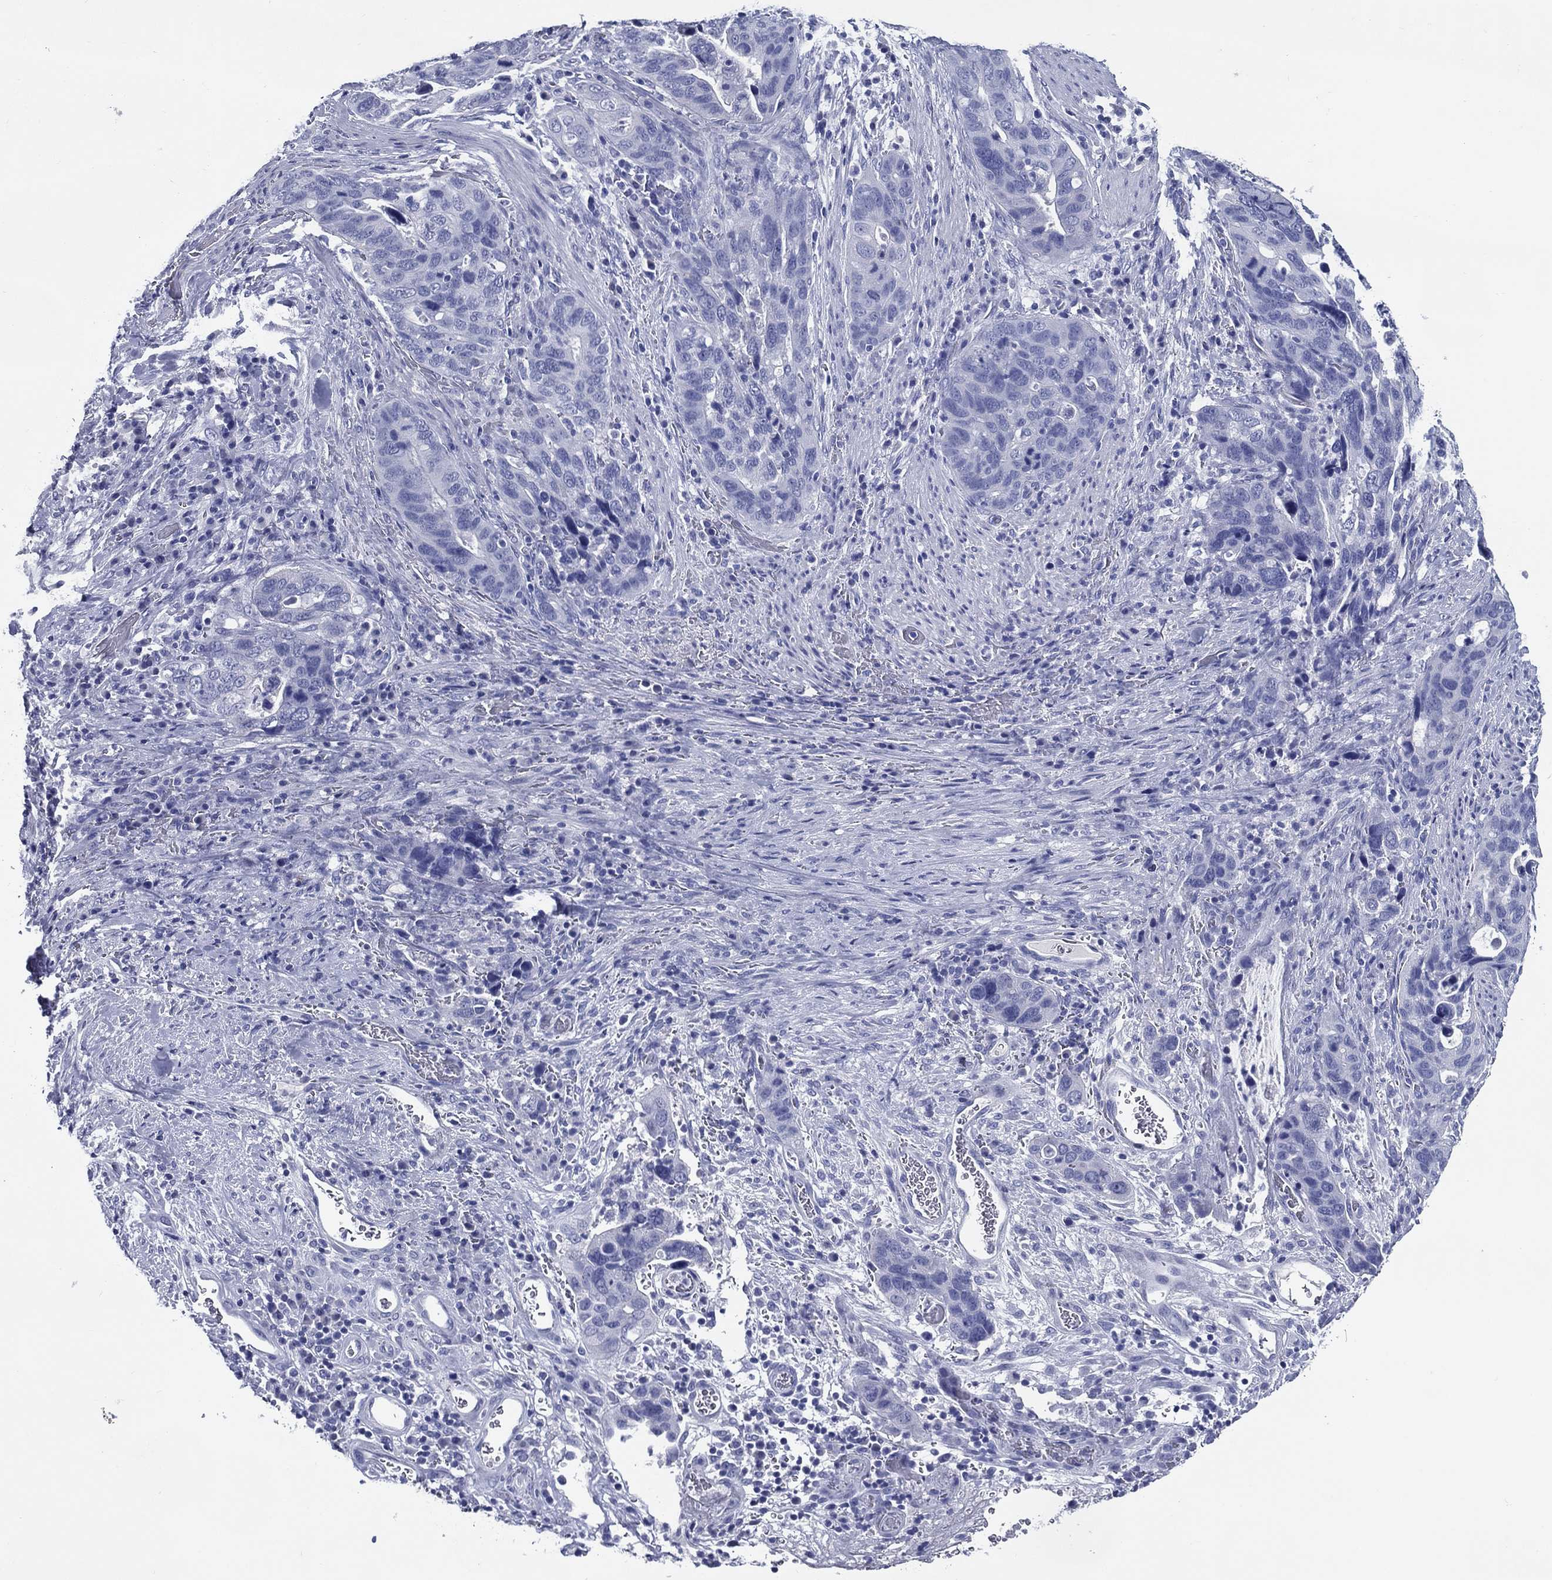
{"staining": {"intensity": "negative", "quantity": "none", "location": "none"}, "tissue": "stomach cancer", "cell_type": "Tumor cells", "image_type": "cancer", "snomed": [{"axis": "morphology", "description": "Adenocarcinoma, NOS"}, {"axis": "topography", "description": "Stomach"}], "caption": "DAB immunohistochemical staining of human stomach cancer (adenocarcinoma) reveals no significant expression in tumor cells.", "gene": "ACE2", "patient": {"sex": "male", "age": 54}}